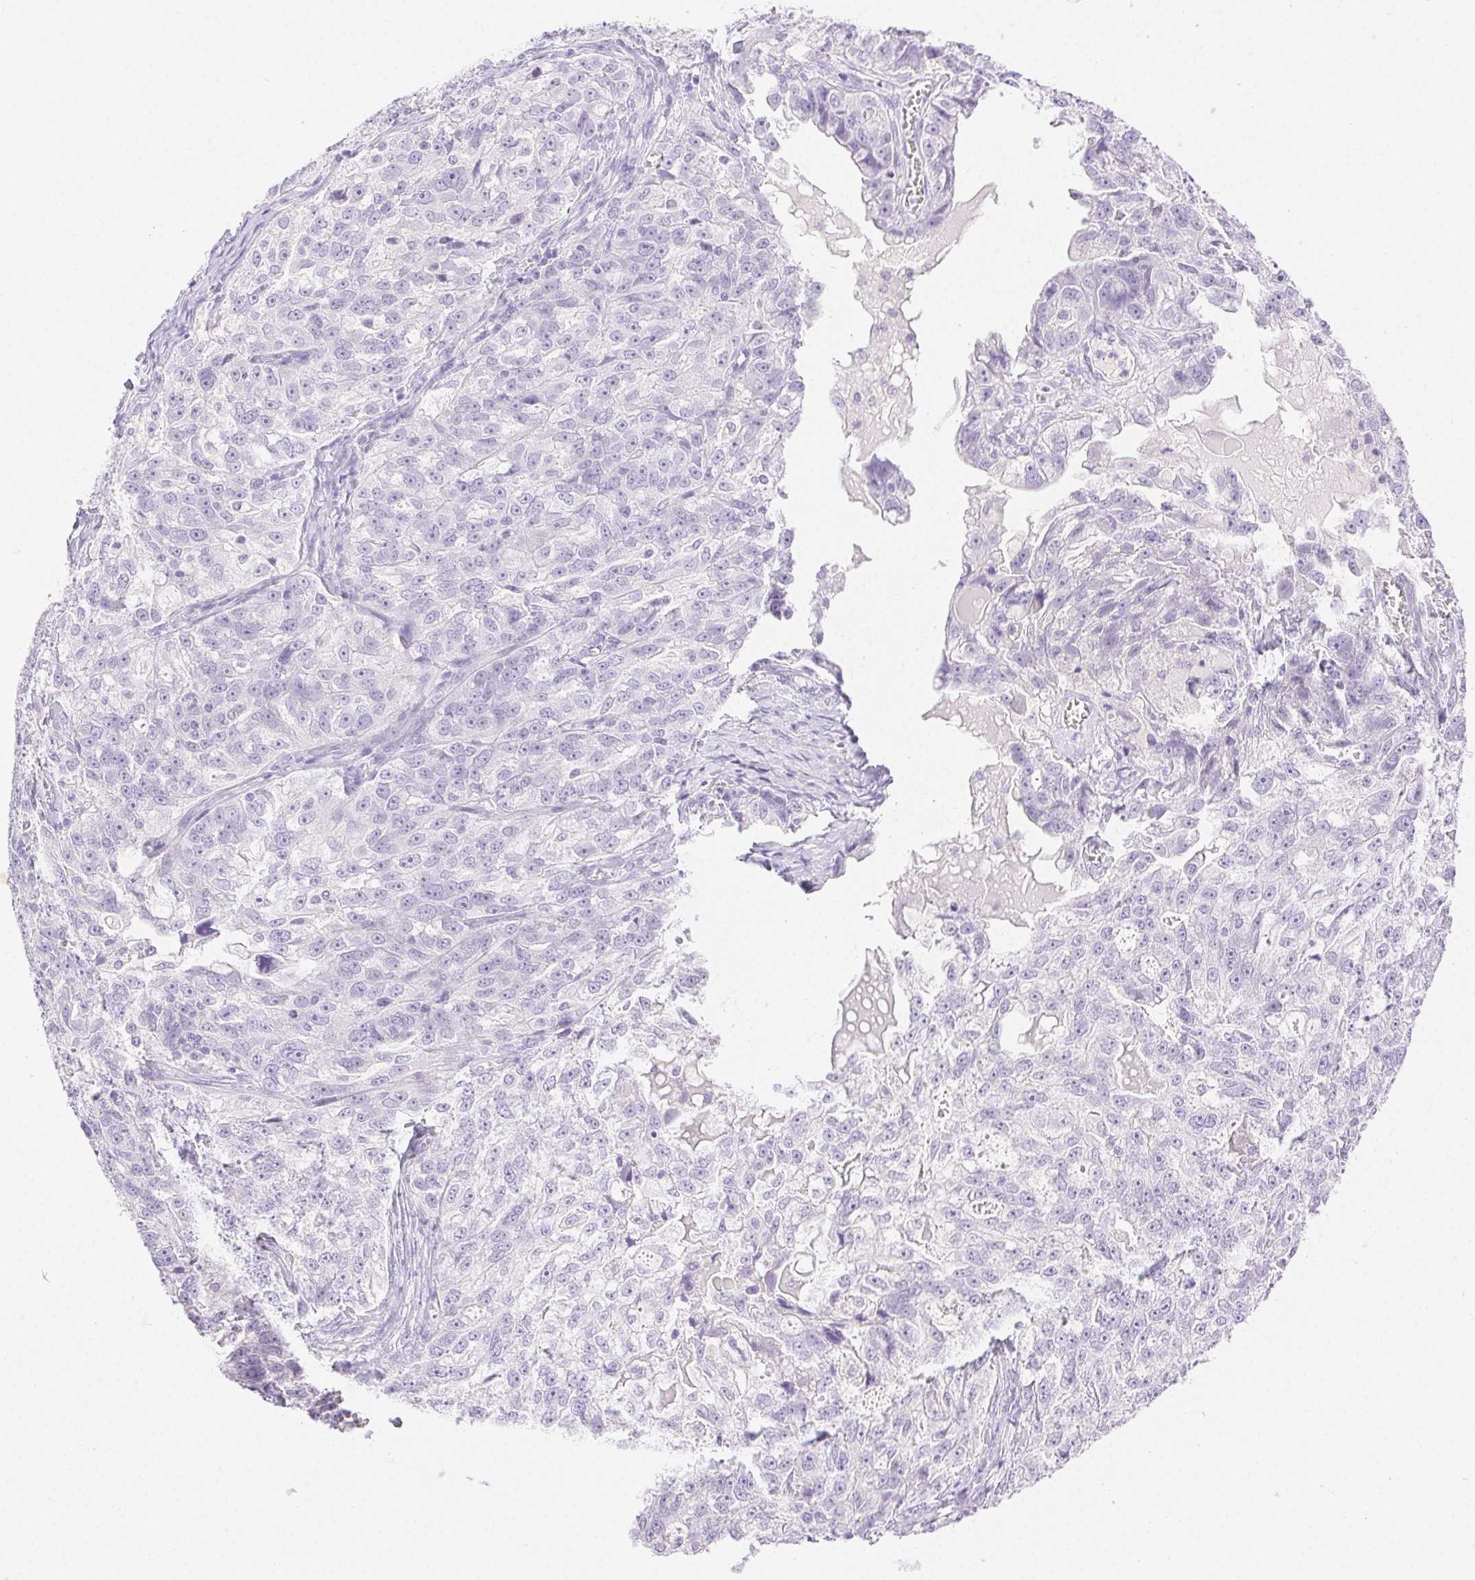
{"staining": {"intensity": "negative", "quantity": "none", "location": "none"}, "tissue": "ovarian cancer", "cell_type": "Tumor cells", "image_type": "cancer", "snomed": [{"axis": "morphology", "description": "Cystadenocarcinoma, serous, NOS"}, {"axis": "topography", "description": "Ovary"}], "caption": "There is no significant positivity in tumor cells of ovarian cancer (serous cystadenocarcinoma). (DAB immunohistochemistry with hematoxylin counter stain).", "gene": "SPACA4", "patient": {"sex": "female", "age": 51}}